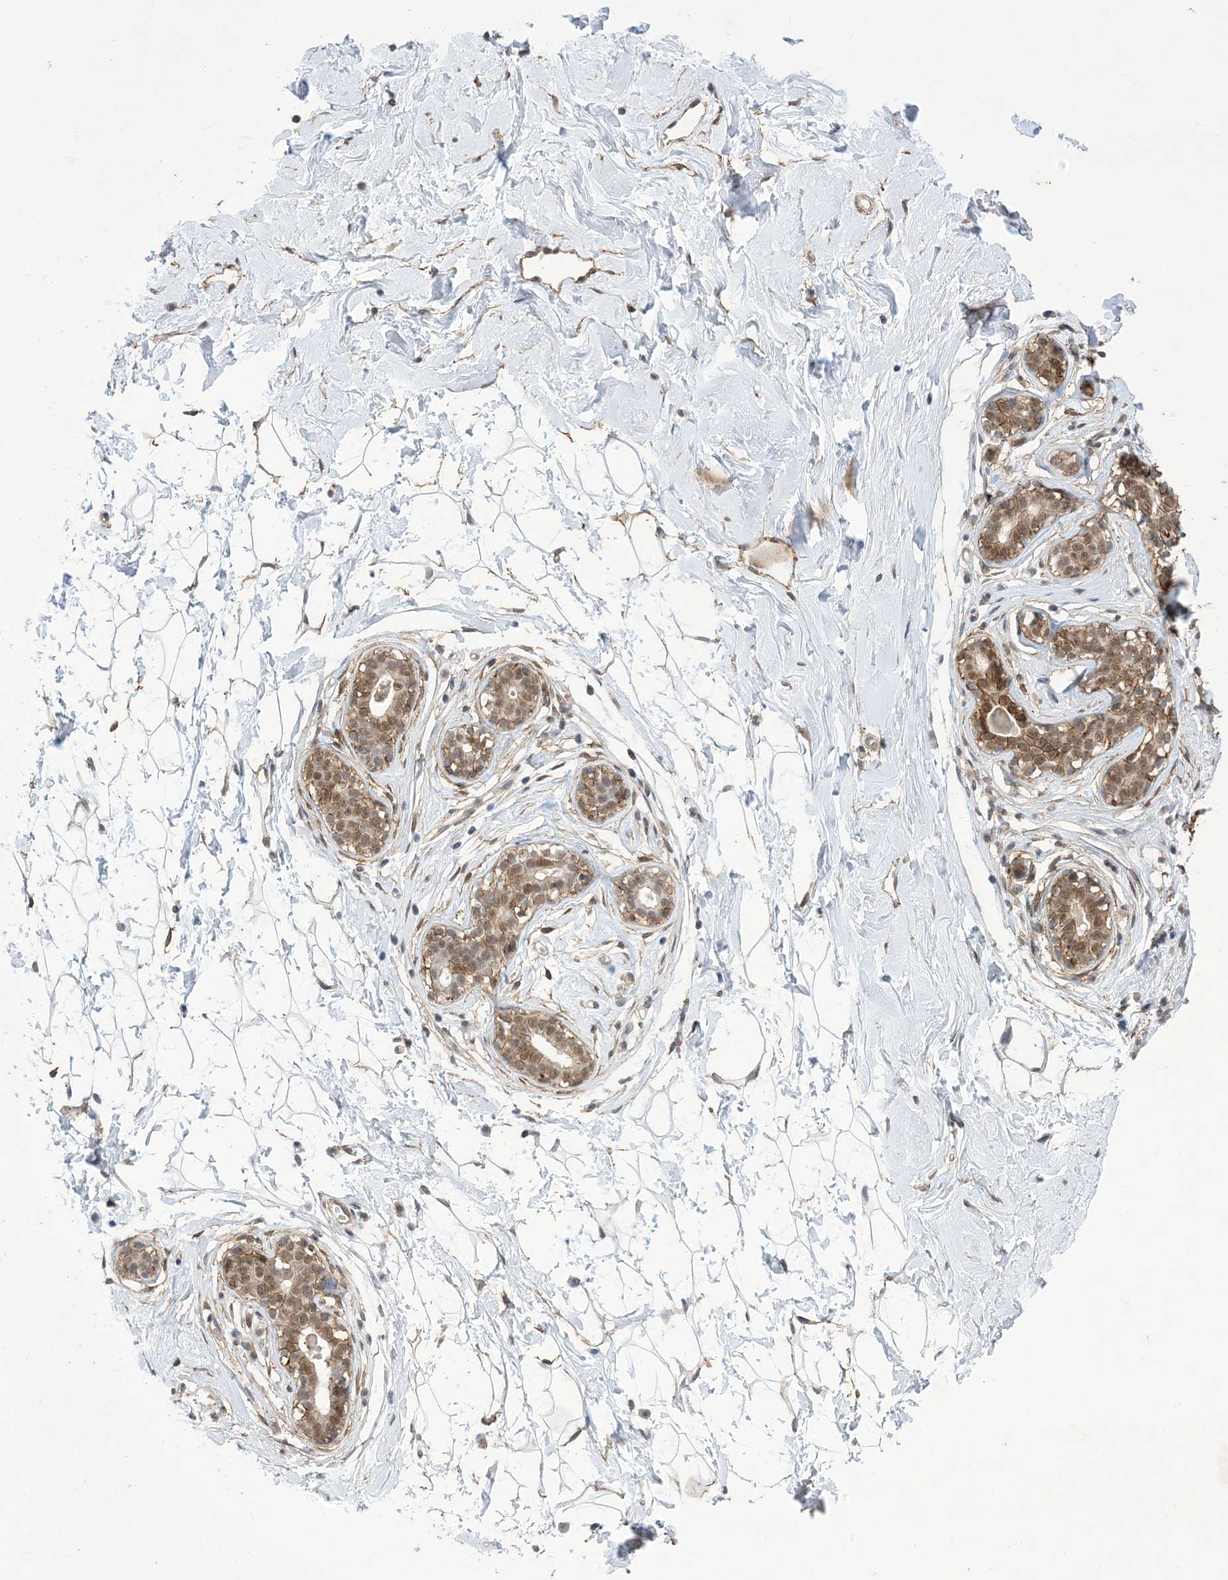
{"staining": {"intensity": "negative", "quantity": "none", "location": "none"}, "tissue": "breast", "cell_type": "Adipocytes", "image_type": "normal", "snomed": [{"axis": "morphology", "description": "Normal tissue, NOS"}, {"axis": "morphology", "description": "Adenoma, NOS"}, {"axis": "topography", "description": "Breast"}], "caption": "The IHC micrograph has no significant positivity in adipocytes of breast.", "gene": "ZNF8", "patient": {"sex": "female", "age": 23}}